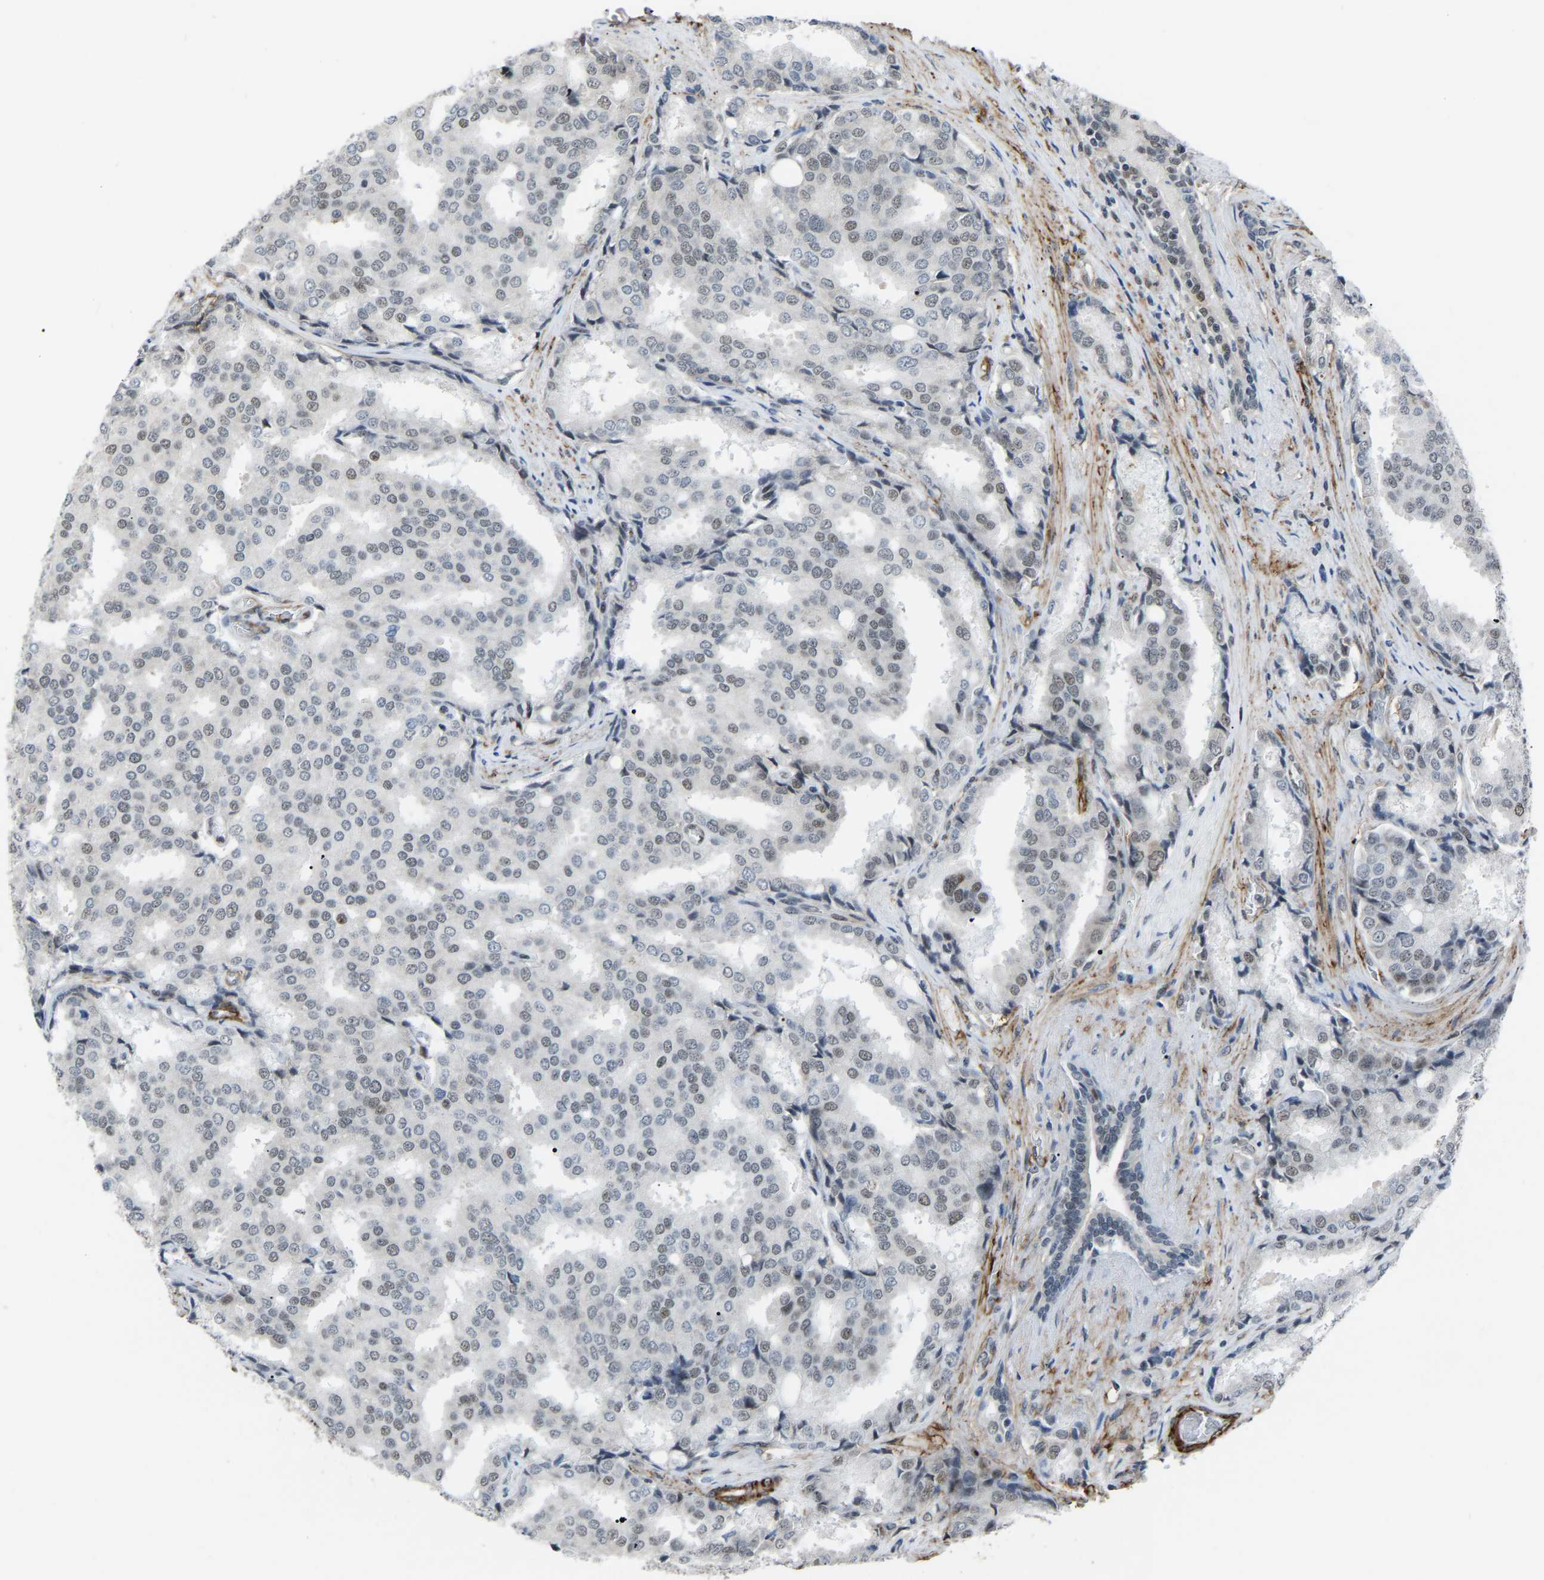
{"staining": {"intensity": "weak", "quantity": "25%-75%", "location": "nuclear"}, "tissue": "prostate cancer", "cell_type": "Tumor cells", "image_type": "cancer", "snomed": [{"axis": "morphology", "description": "Adenocarcinoma, High grade"}, {"axis": "topography", "description": "Prostate"}], "caption": "Immunohistochemistry (IHC) (DAB) staining of human prostate cancer displays weak nuclear protein expression in about 25%-75% of tumor cells. The staining is performed using DAB (3,3'-diaminobenzidine) brown chromogen to label protein expression. The nuclei are counter-stained blue using hematoxylin.", "gene": "DDX5", "patient": {"sex": "male", "age": 50}}